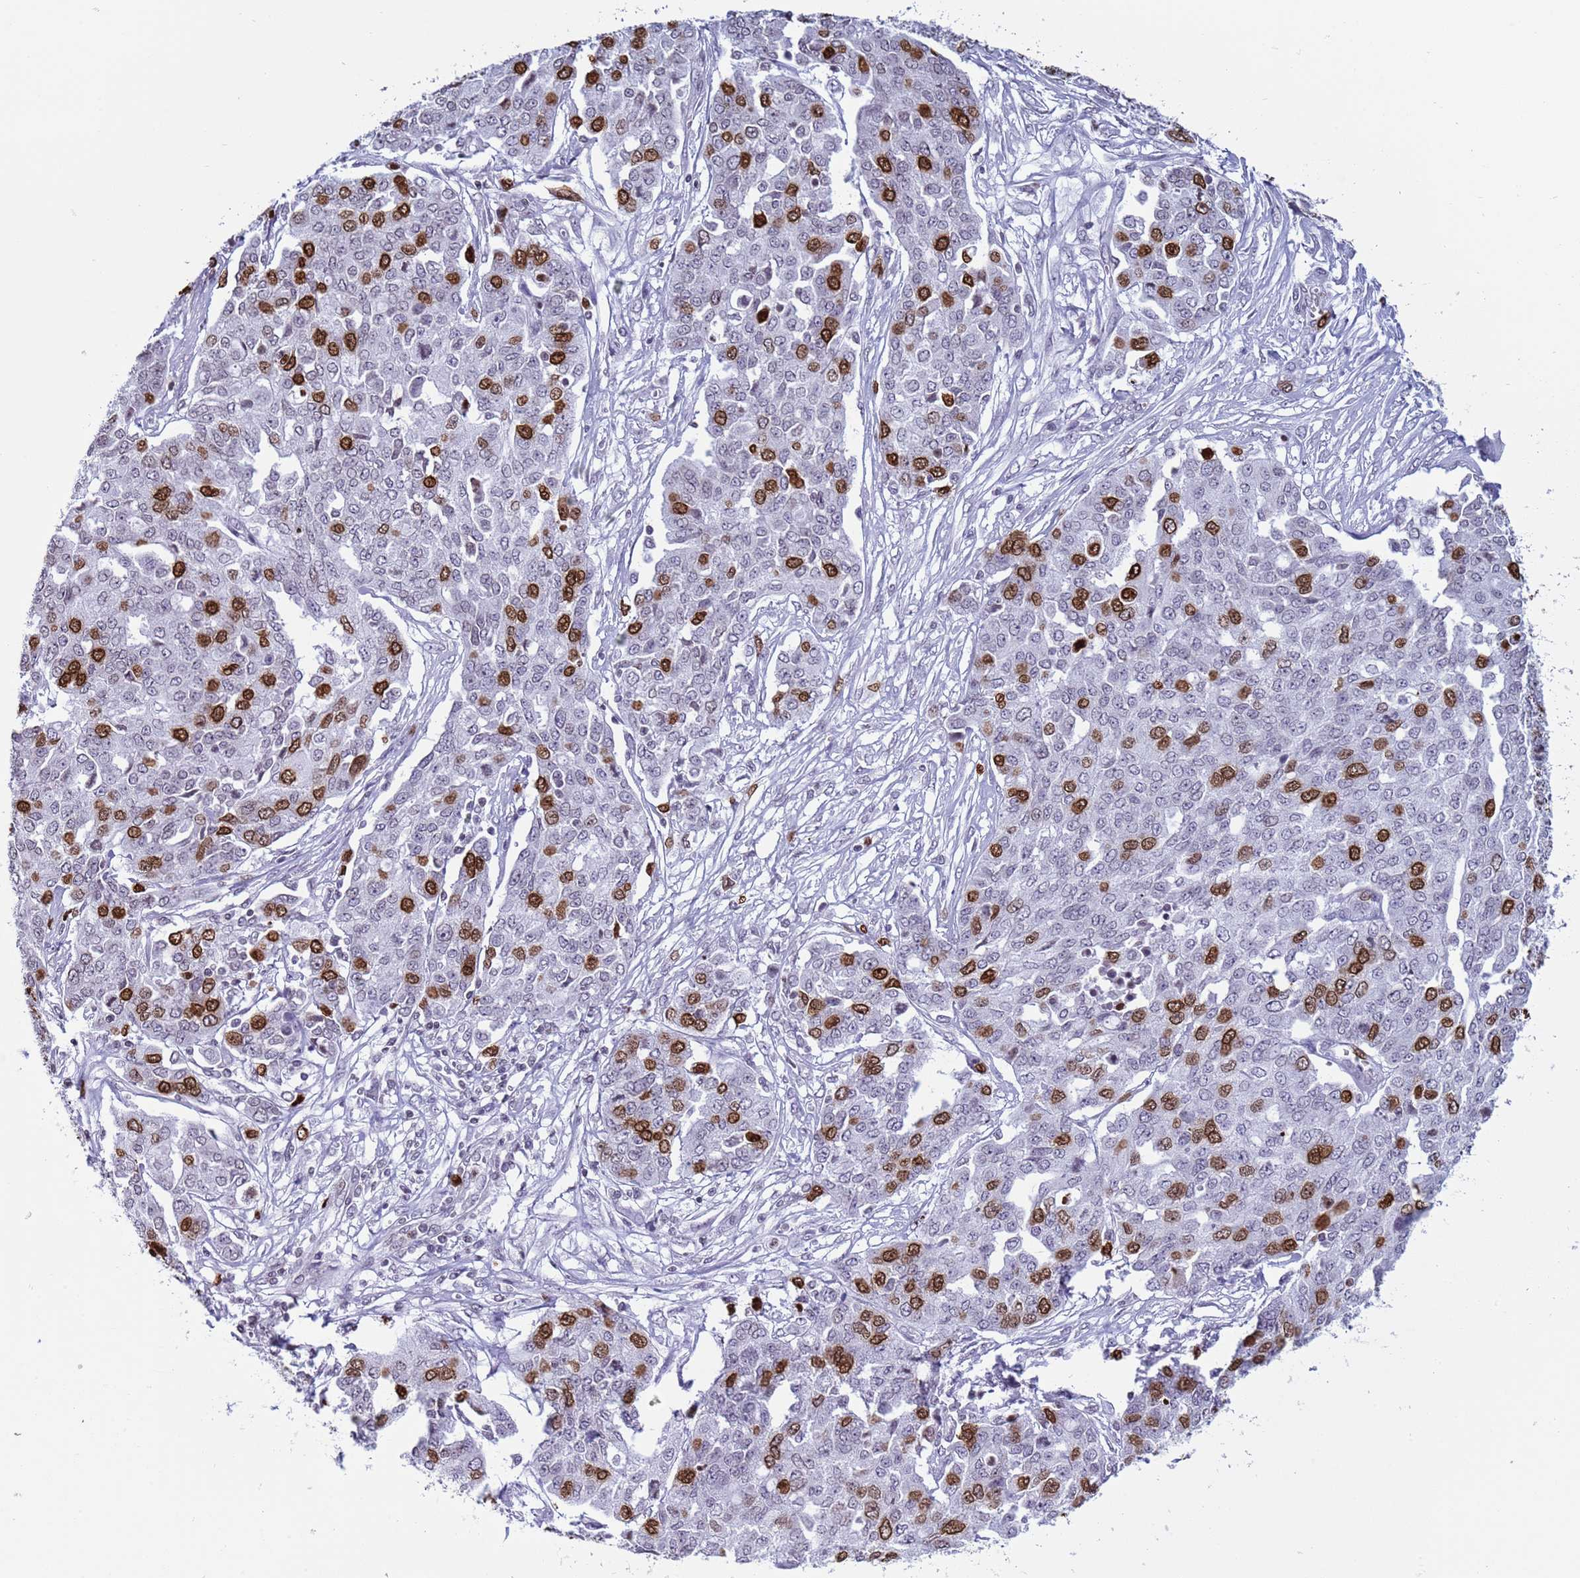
{"staining": {"intensity": "strong", "quantity": "25%-75%", "location": "nuclear"}, "tissue": "ovarian cancer", "cell_type": "Tumor cells", "image_type": "cancer", "snomed": [{"axis": "morphology", "description": "Cystadenocarcinoma, serous, NOS"}, {"axis": "topography", "description": "Soft tissue"}, {"axis": "topography", "description": "Ovary"}], "caption": "DAB (3,3'-diaminobenzidine) immunohistochemical staining of serous cystadenocarcinoma (ovarian) shows strong nuclear protein expression in approximately 25%-75% of tumor cells. (DAB IHC, brown staining for protein, blue staining for nuclei).", "gene": "H4C8", "patient": {"sex": "female", "age": 57}}